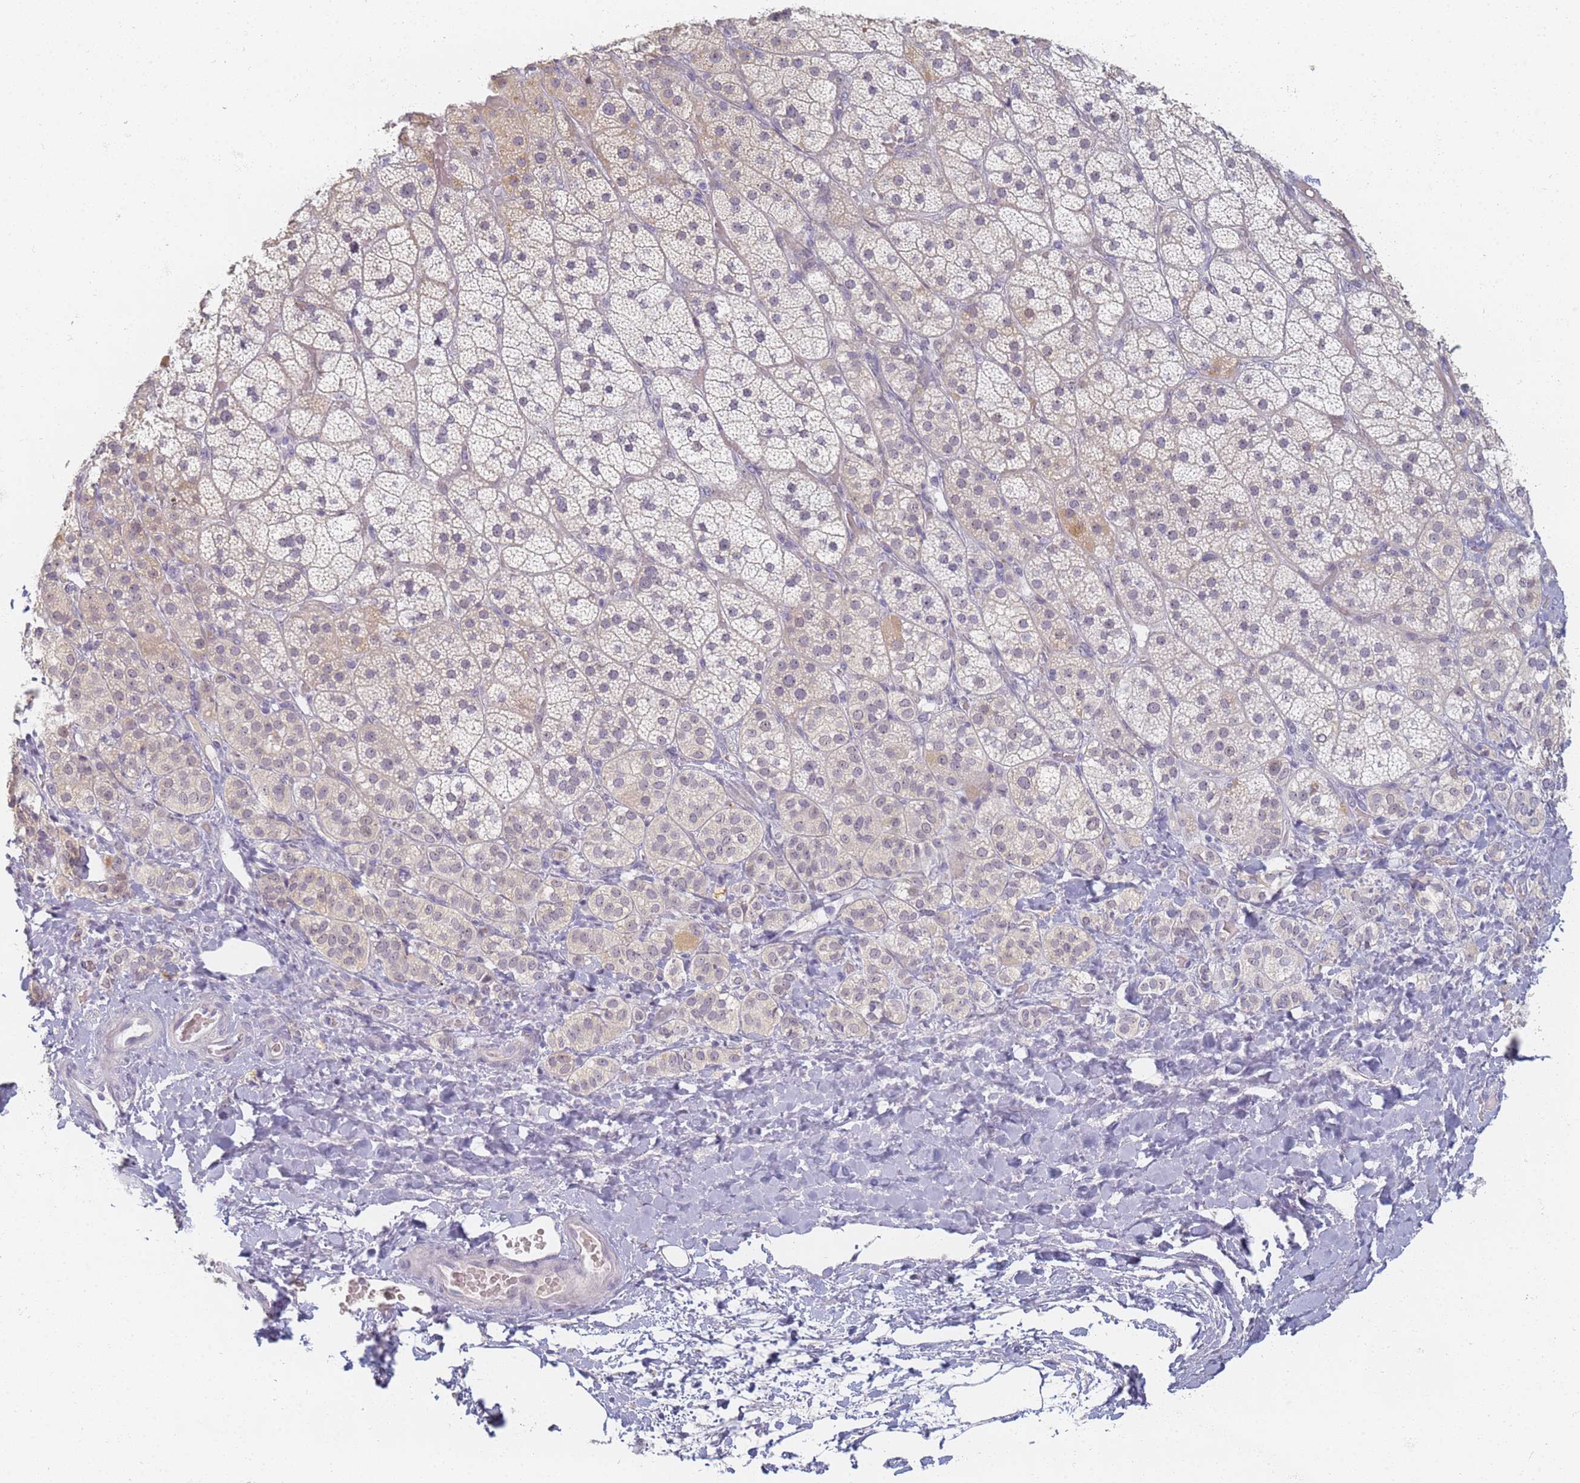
{"staining": {"intensity": "moderate", "quantity": "25%-75%", "location": "cytoplasmic/membranous,nuclear"}, "tissue": "adrenal gland", "cell_type": "Glandular cells", "image_type": "normal", "snomed": [{"axis": "morphology", "description": "Normal tissue, NOS"}, {"axis": "topography", "description": "Adrenal gland"}], "caption": "IHC image of benign adrenal gland: adrenal gland stained using immunohistochemistry (IHC) displays medium levels of moderate protein expression localized specifically in the cytoplasmic/membranous,nuclear of glandular cells, appearing as a cytoplasmic/membranous,nuclear brown color.", "gene": "SLC38A9", "patient": {"sex": "male", "age": 57}}